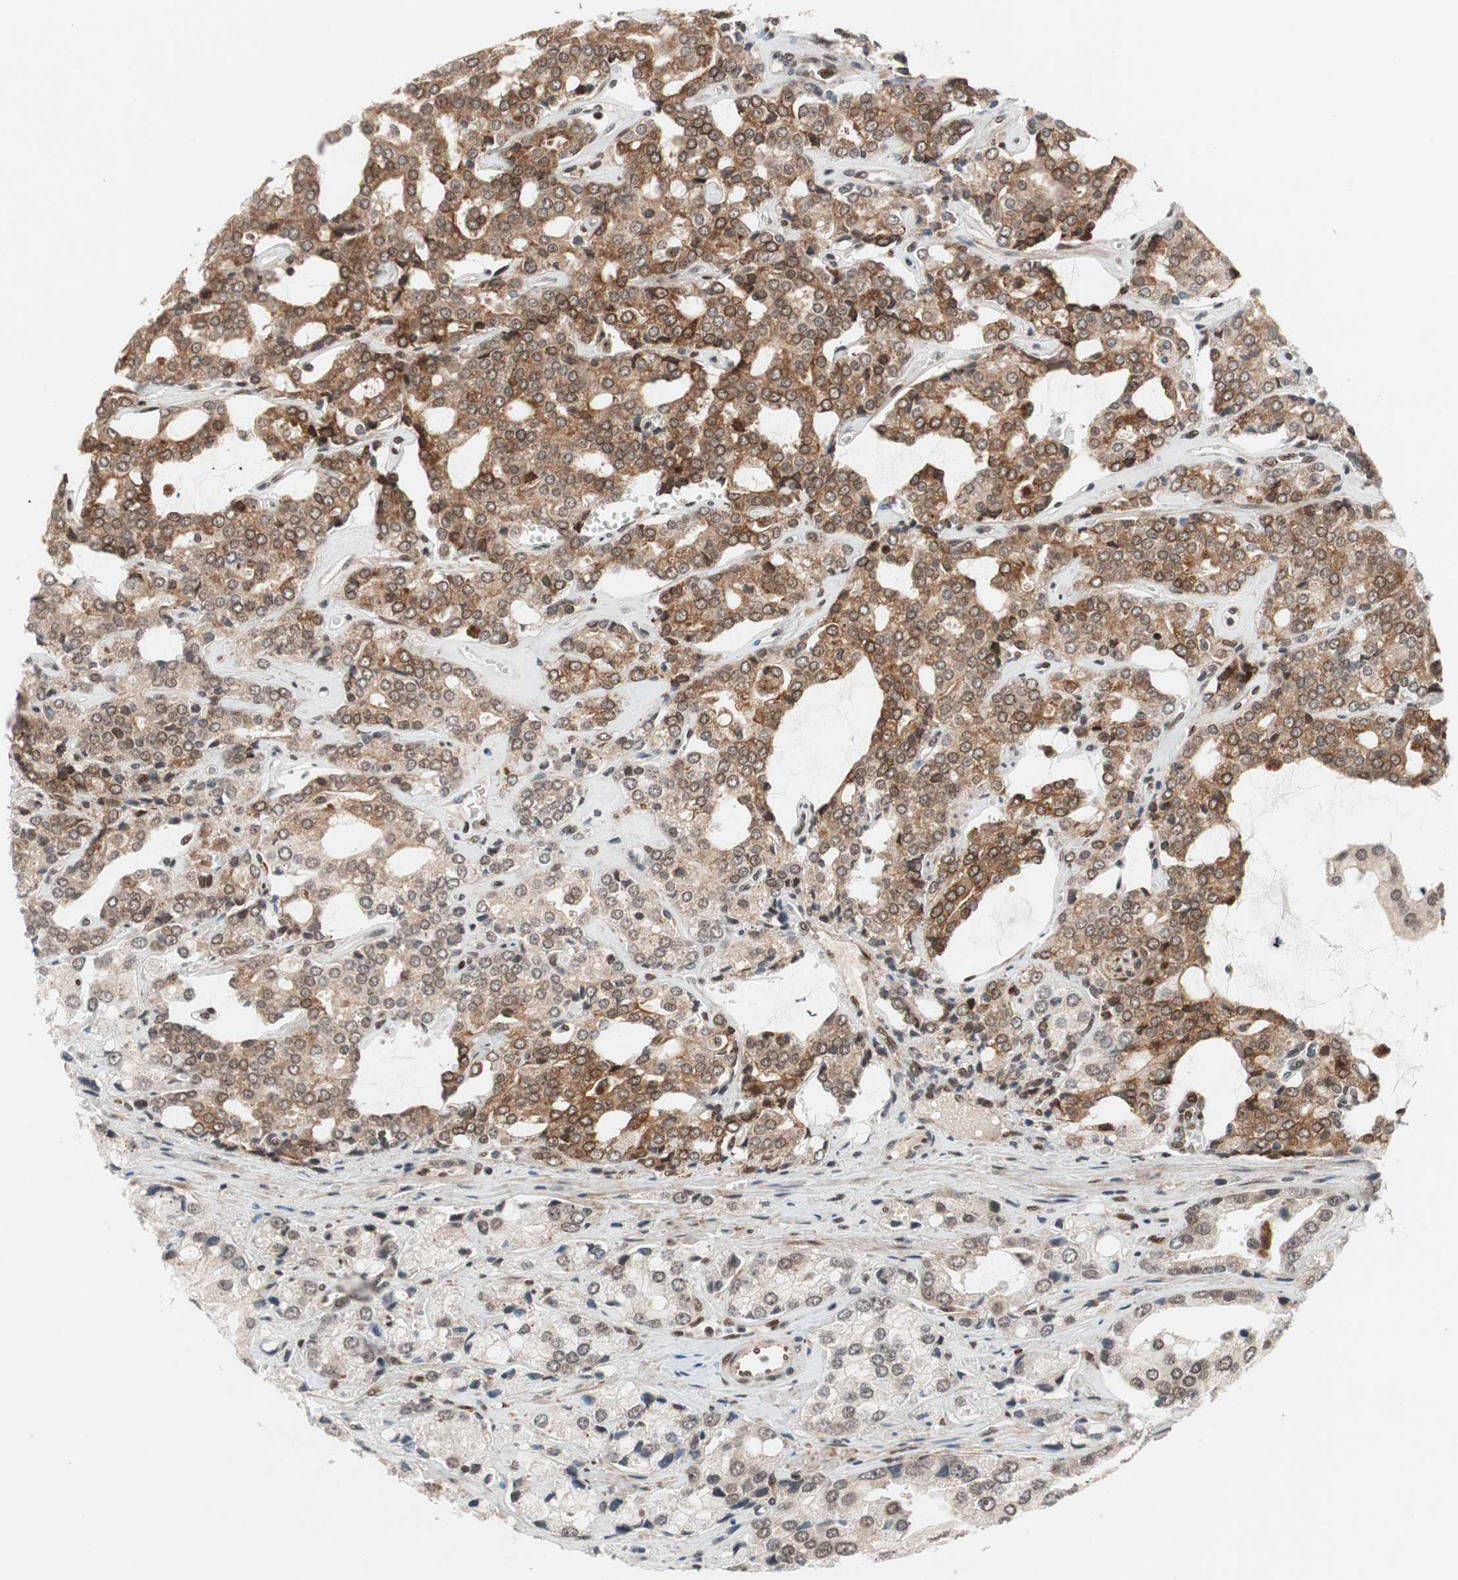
{"staining": {"intensity": "moderate", "quantity": ">75%", "location": "cytoplasmic/membranous,nuclear"}, "tissue": "prostate cancer", "cell_type": "Tumor cells", "image_type": "cancer", "snomed": [{"axis": "morphology", "description": "Adenocarcinoma, High grade"}, {"axis": "topography", "description": "Prostate"}], "caption": "Human prostate cancer (adenocarcinoma (high-grade)) stained for a protein (brown) displays moderate cytoplasmic/membranous and nuclear positive staining in about >75% of tumor cells.", "gene": "TCF12", "patient": {"sex": "male", "age": 67}}